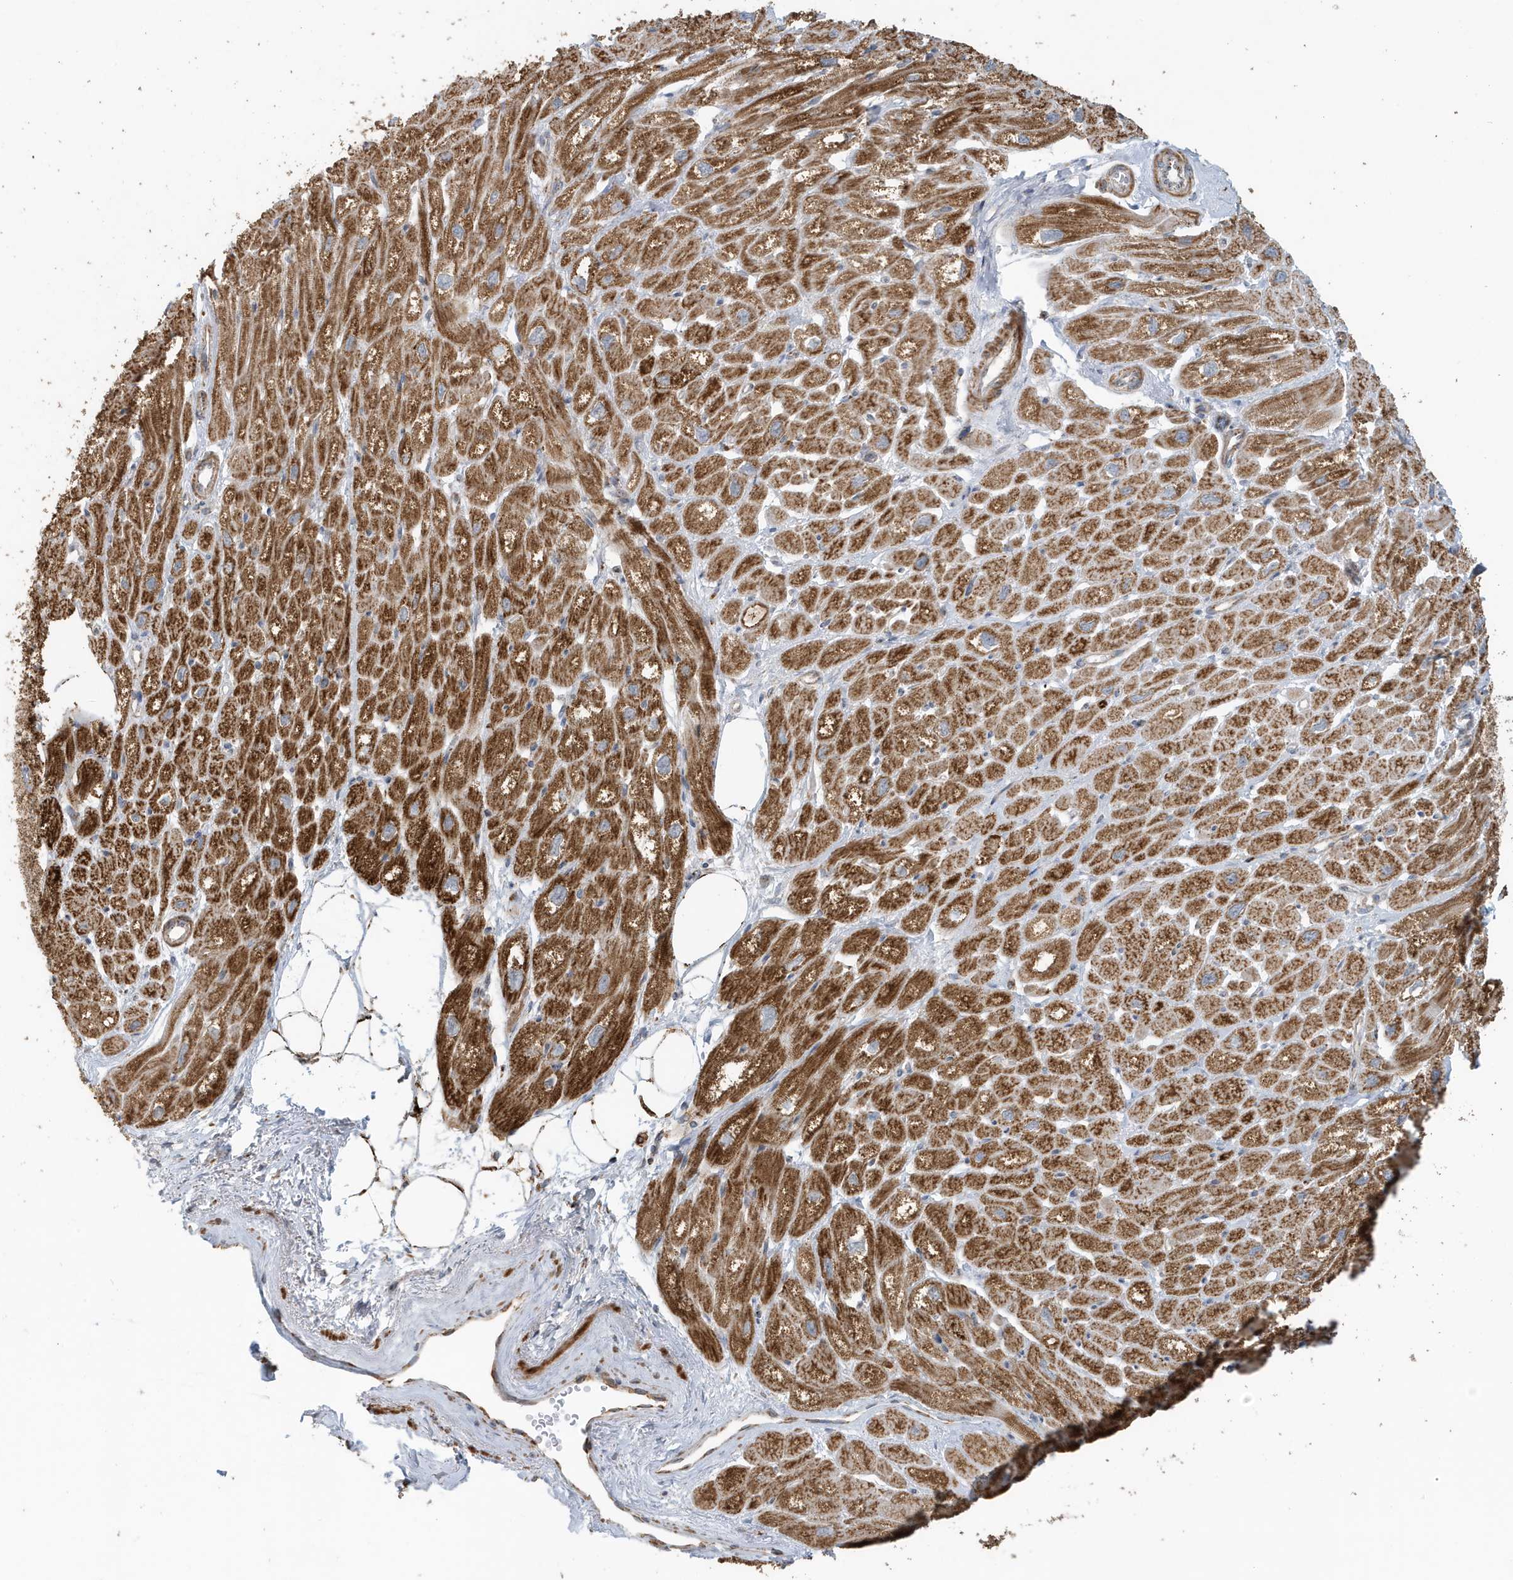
{"staining": {"intensity": "strong", "quantity": ">75%", "location": "cytoplasmic/membranous"}, "tissue": "heart muscle", "cell_type": "Cardiomyocytes", "image_type": "normal", "snomed": [{"axis": "morphology", "description": "Normal tissue, NOS"}, {"axis": "topography", "description": "Heart"}], "caption": "Heart muscle stained for a protein shows strong cytoplasmic/membranous positivity in cardiomyocytes. (brown staining indicates protein expression, while blue staining denotes nuclei).", "gene": "MAN1A1", "patient": {"sex": "male", "age": 50}}